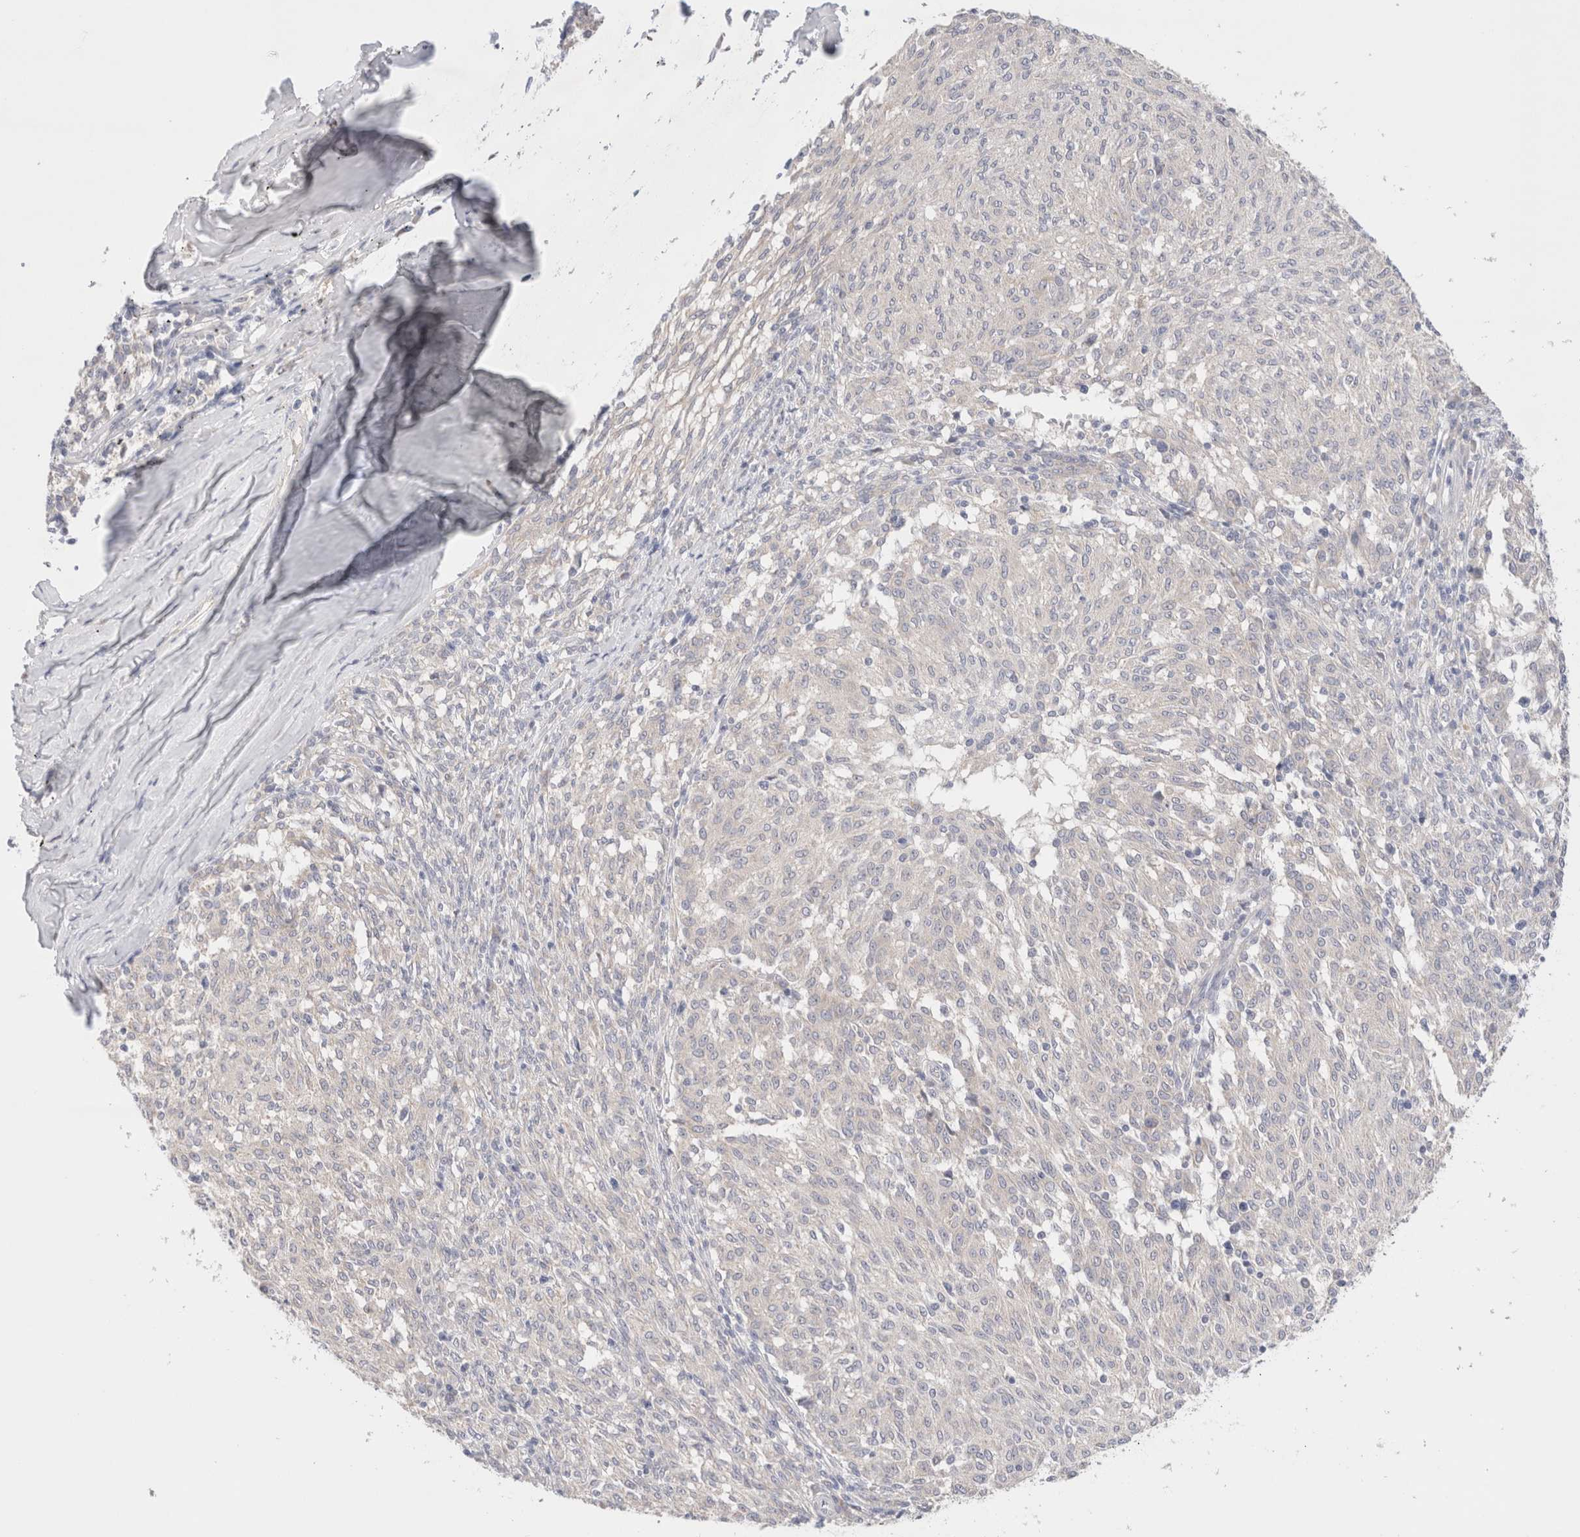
{"staining": {"intensity": "negative", "quantity": "none", "location": "none"}, "tissue": "melanoma", "cell_type": "Tumor cells", "image_type": "cancer", "snomed": [{"axis": "morphology", "description": "Malignant melanoma, NOS"}, {"axis": "topography", "description": "Skin"}], "caption": "Immunohistochemistry of malignant melanoma demonstrates no positivity in tumor cells.", "gene": "SPATA20", "patient": {"sex": "female", "age": 72}}